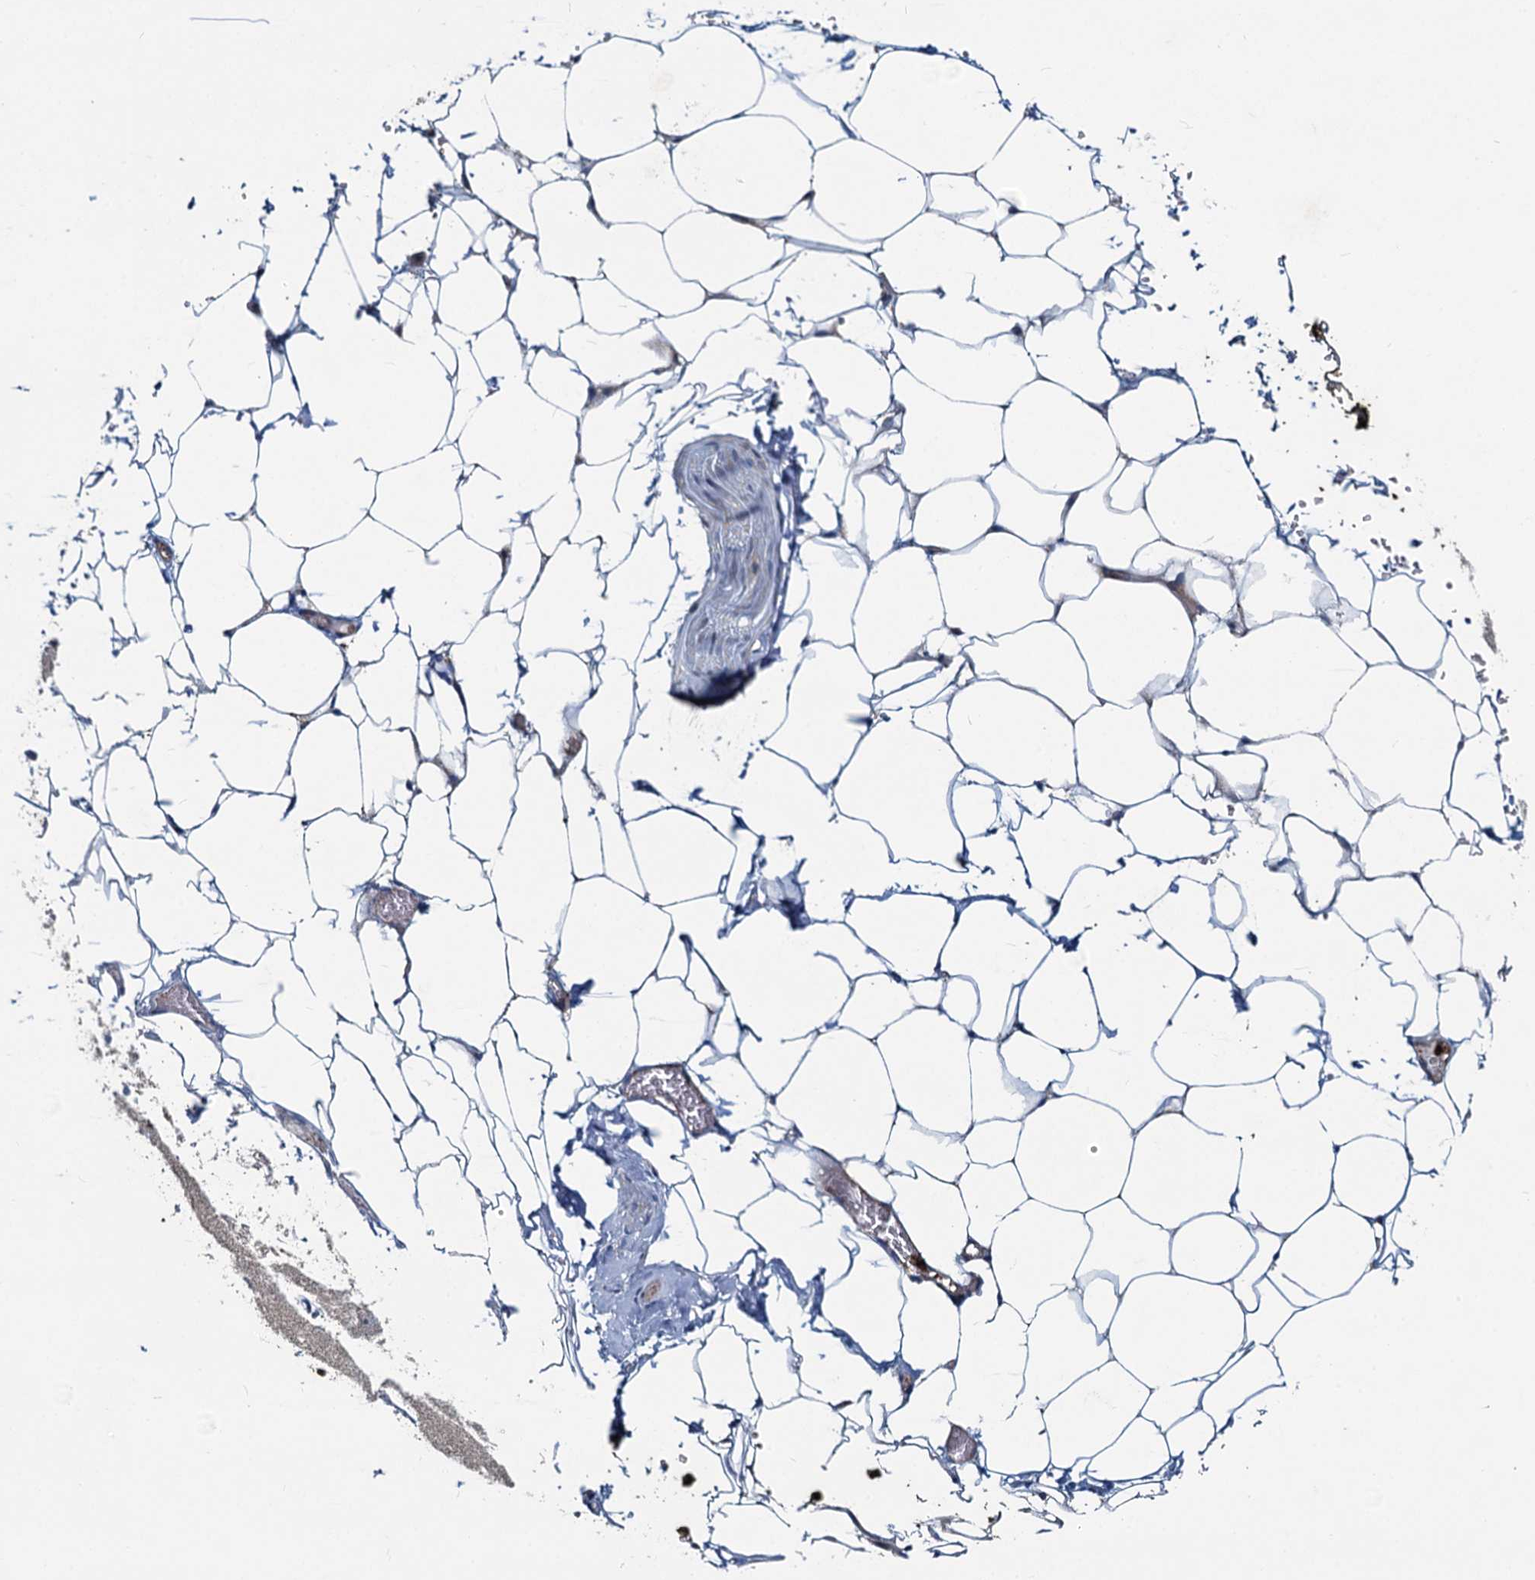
{"staining": {"intensity": "negative", "quantity": "none", "location": "none"}, "tissue": "adipose tissue", "cell_type": "Adipocytes", "image_type": "normal", "snomed": [{"axis": "morphology", "description": "Normal tissue, NOS"}, {"axis": "morphology", "description": "Adenocarcinoma, Low grade"}, {"axis": "topography", "description": "Prostate"}, {"axis": "topography", "description": "Peripheral nerve tissue"}], "caption": "IHC photomicrograph of normal adipose tissue: human adipose tissue stained with DAB (3,3'-diaminobenzidine) exhibits no significant protein staining in adipocytes.", "gene": "ADCY2", "patient": {"sex": "male", "age": 63}}